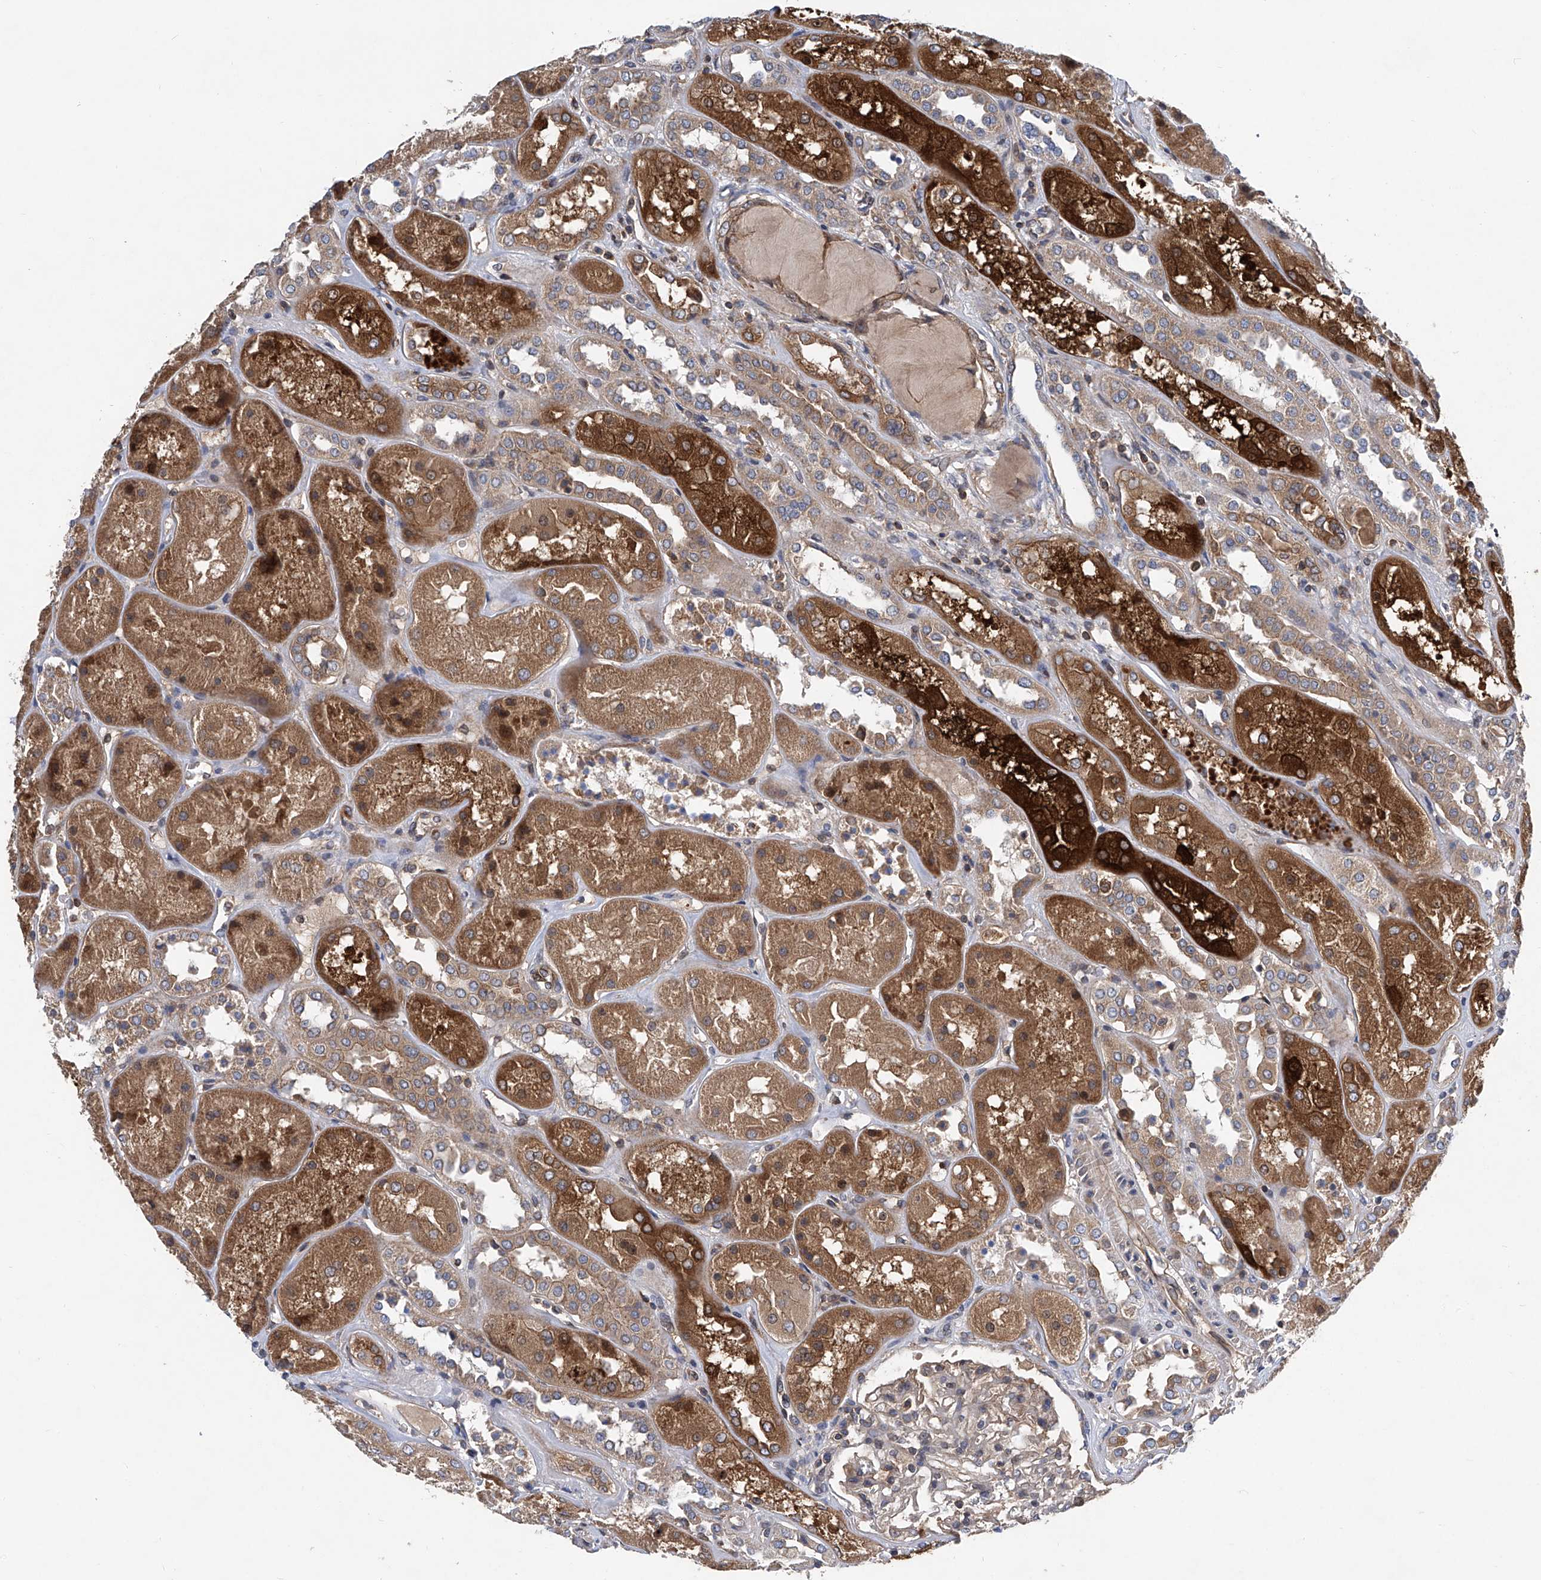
{"staining": {"intensity": "moderate", "quantity": ">75%", "location": "cytoplasmic/membranous"}, "tissue": "kidney", "cell_type": "Cells in glomeruli", "image_type": "normal", "snomed": [{"axis": "morphology", "description": "Normal tissue, NOS"}, {"axis": "topography", "description": "Kidney"}], "caption": "IHC (DAB (3,3'-diaminobenzidine)) staining of normal human kidney demonstrates moderate cytoplasmic/membranous protein positivity in about >75% of cells in glomeruli. IHC stains the protein in brown and the nuclei are stained blue.", "gene": "TRIM38", "patient": {"sex": "male", "age": 70}}